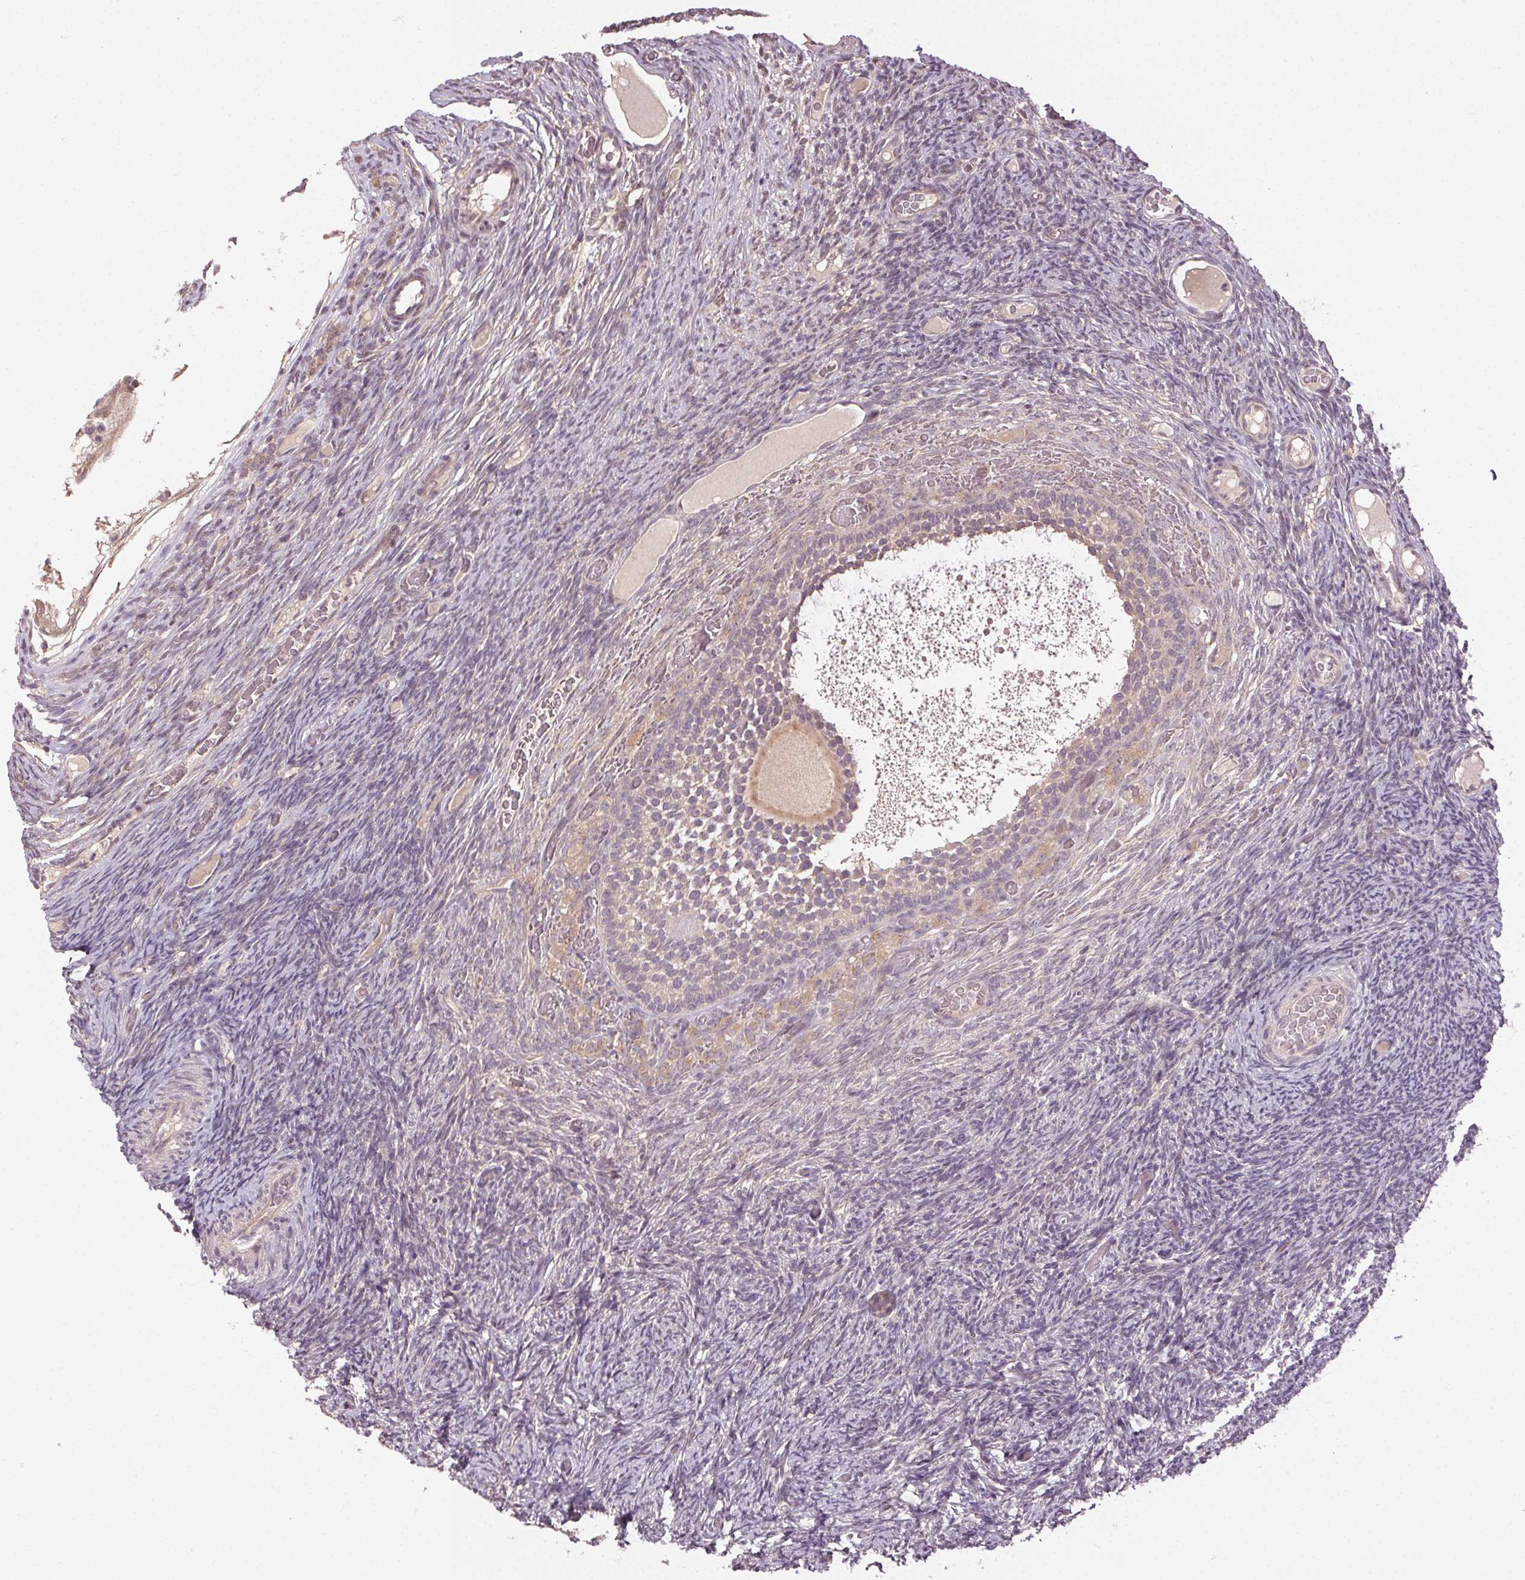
{"staining": {"intensity": "weak", "quantity": ">75%", "location": "cytoplasmic/membranous"}, "tissue": "ovary", "cell_type": "Follicle cells", "image_type": "normal", "snomed": [{"axis": "morphology", "description": "Normal tissue, NOS"}, {"axis": "topography", "description": "Ovary"}], "caption": "Immunohistochemistry (IHC) photomicrograph of normal human ovary stained for a protein (brown), which demonstrates low levels of weak cytoplasmic/membranous staining in about >75% of follicle cells.", "gene": "ATP1B3", "patient": {"sex": "female", "age": 34}}